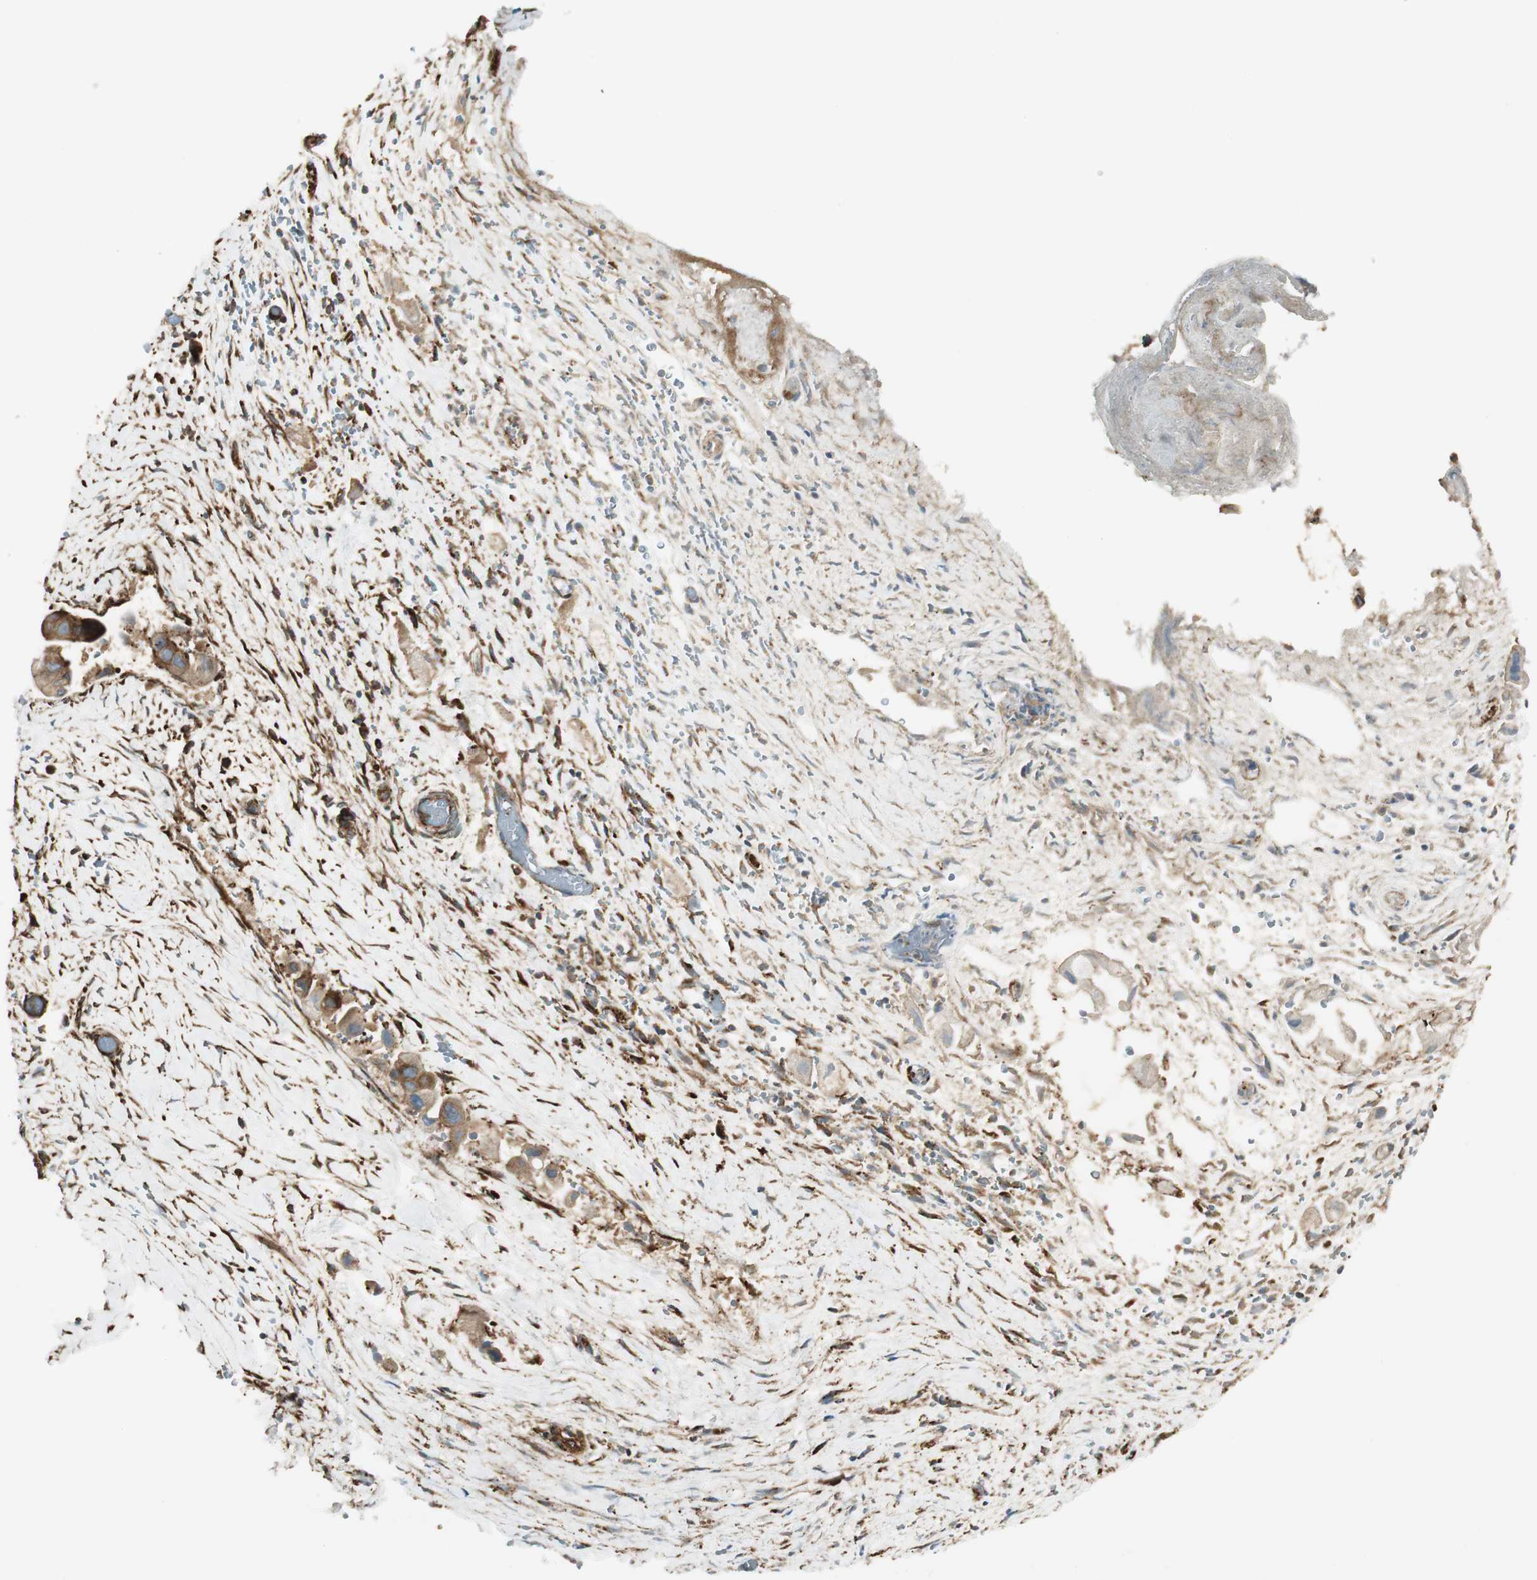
{"staining": {"intensity": "moderate", "quantity": ">75%", "location": "cytoplasmic/membranous"}, "tissue": "liver cancer", "cell_type": "Tumor cells", "image_type": "cancer", "snomed": [{"axis": "morphology", "description": "Normal tissue, NOS"}, {"axis": "morphology", "description": "Cholangiocarcinoma"}, {"axis": "topography", "description": "Liver"}, {"axis": "topography", "description": "Peripheral nerve tissue"}], "caption": "Approximately >75% of tumor cells in human liver cancer (cholangiocarcinoma) demonstrate moderate cytoplasmic/membranous protein expression as visualized by brown immunohistochemical staining.", "gene": "PRKG1", "patient": {"sex": "male", "age": 50}}